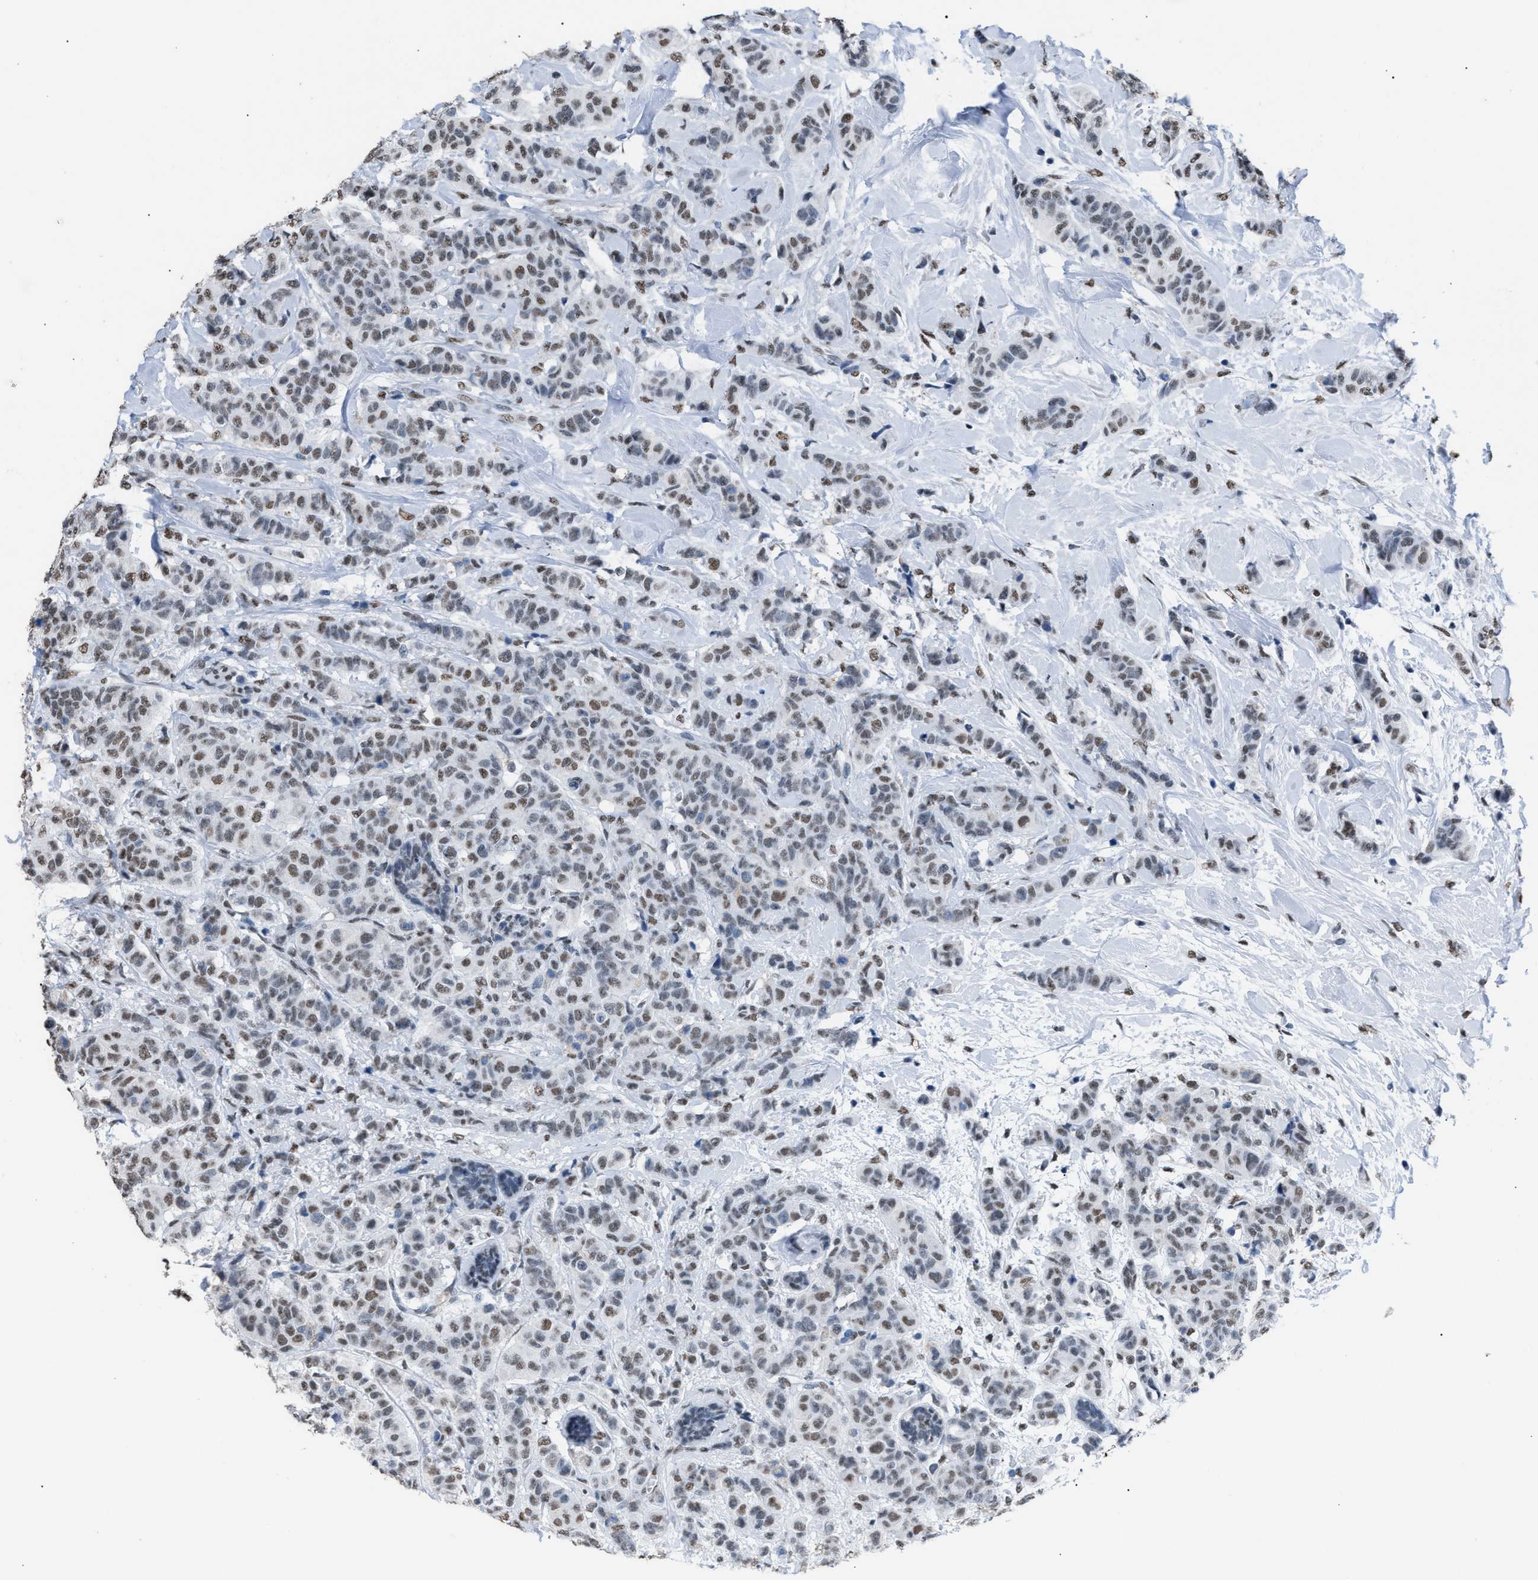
{"staining": {"intensity": "moderate", "quantity": ">75%", "location": "nuclear"}, "tissue": "breast cancer", "cell_type": "Tumor cells", "image_type": "cancer", "snomed": [{"axis": "morphology", "description": "Normal tissue, NOS"}, {"axis": "morphology", "description": "Duct carcinoma"}, {"axis": "topography", "description": "Breast"}], "caption": "Breast invasive ductal carcinoma tissue exhibits moderate nuclear expression in approximately >75% of tumor cells", "gene": "CCAR2", "patient": {"sex": "female", "age": 40}}